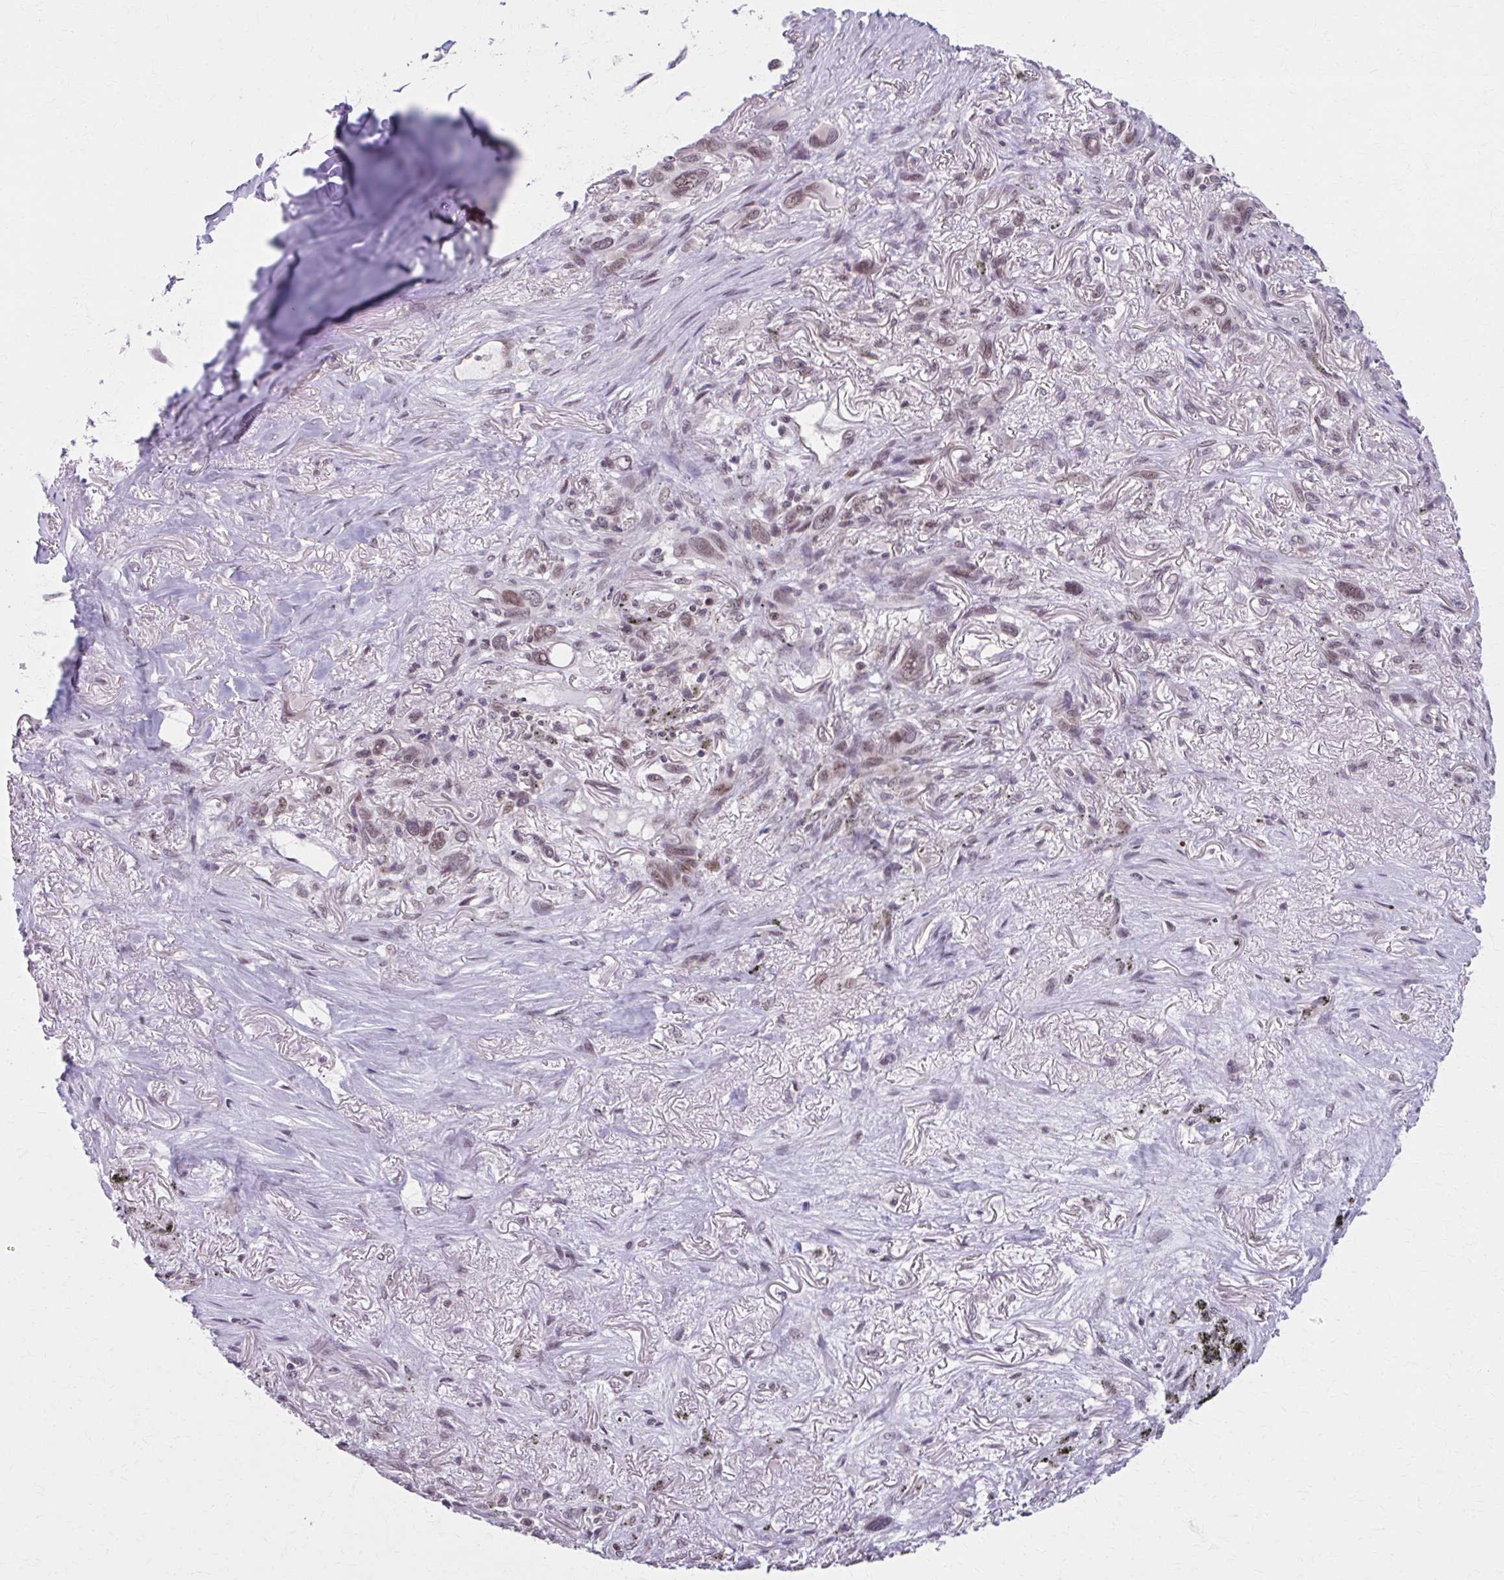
{"staining": {"intensity": "weak", "quantity": ">75%", "location": "nuclear"}, "tissue": "melanoma", "cell_type": "Tumor cells", "image_type": "cancer", "snomed": [{"axis": "morphology", "description": "Malignant melanoma, Metastatic site"}, {"axis": "topography", "description": "Lung"}], "caption": "The immunohistochemical stain highlights weak nuclear positivity in tumor cells of melanoma tissue. (DAB (3,3'-diaminobenzidine) IHC with brightfield microscopy, high magnification).", "gene": "SETBP1", "patient": {"sex": "male", "age": 48}}